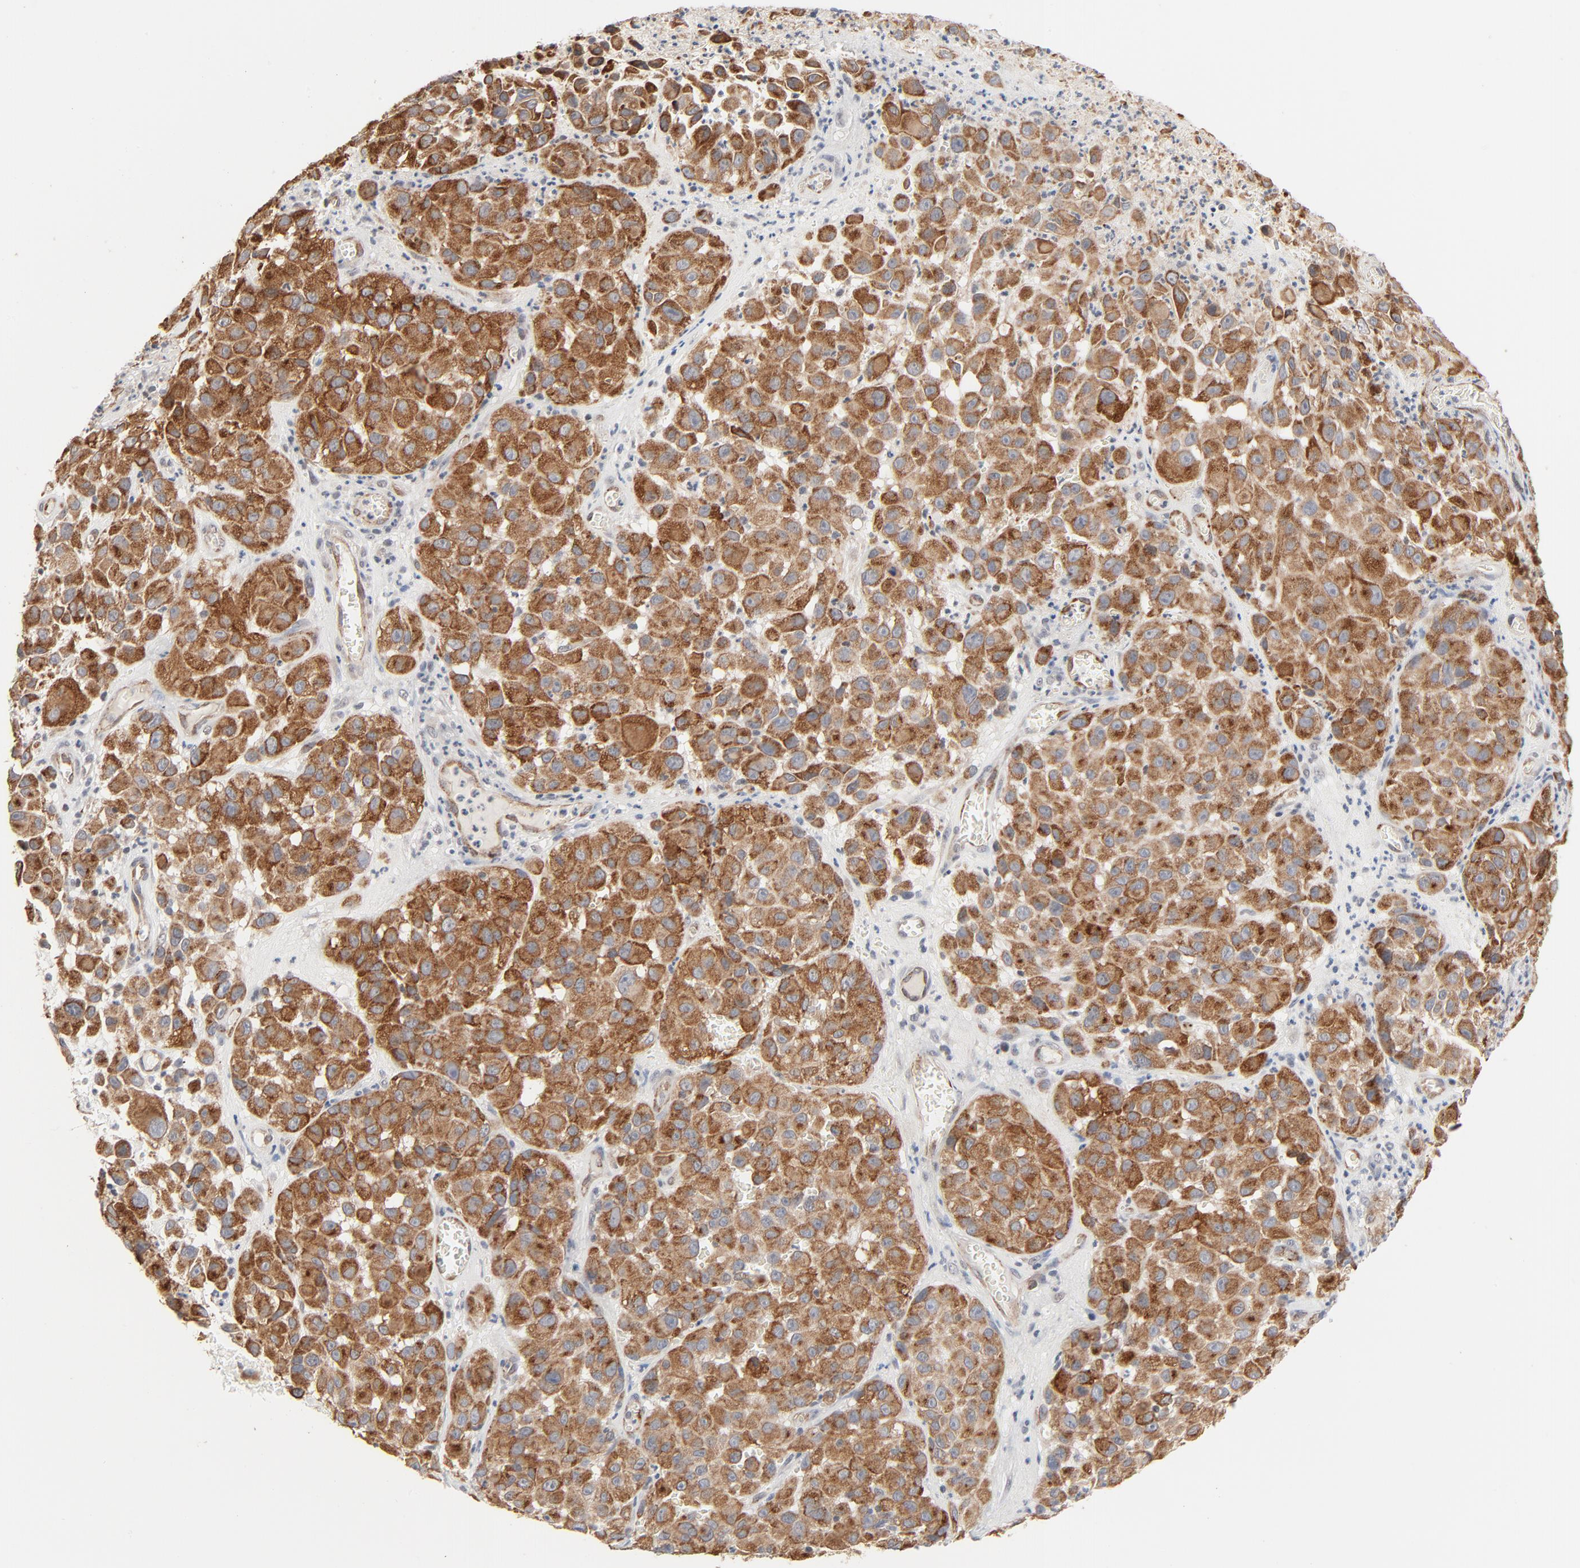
{"staining": {"intensity": "moderate", "quantity": ">75%", "location": "cytoplasmic/membranous"}, "tissue": "melanoma", "cell_type": "Tumor cells", "image_type": "cancer", "snomed": [{"axis": "morphology", "description": "Malignant melanoma, NOS"}, {"axis": "topography", "description": "Skin"}], "caption": "Immunohistochemical staining of malignant melanoma reveals moderate cytoplasmic/membranous protein expression in about >75% of tumor cells.", "gene": "ITPR3", "patient": {"sex": "female", "age": 21}}